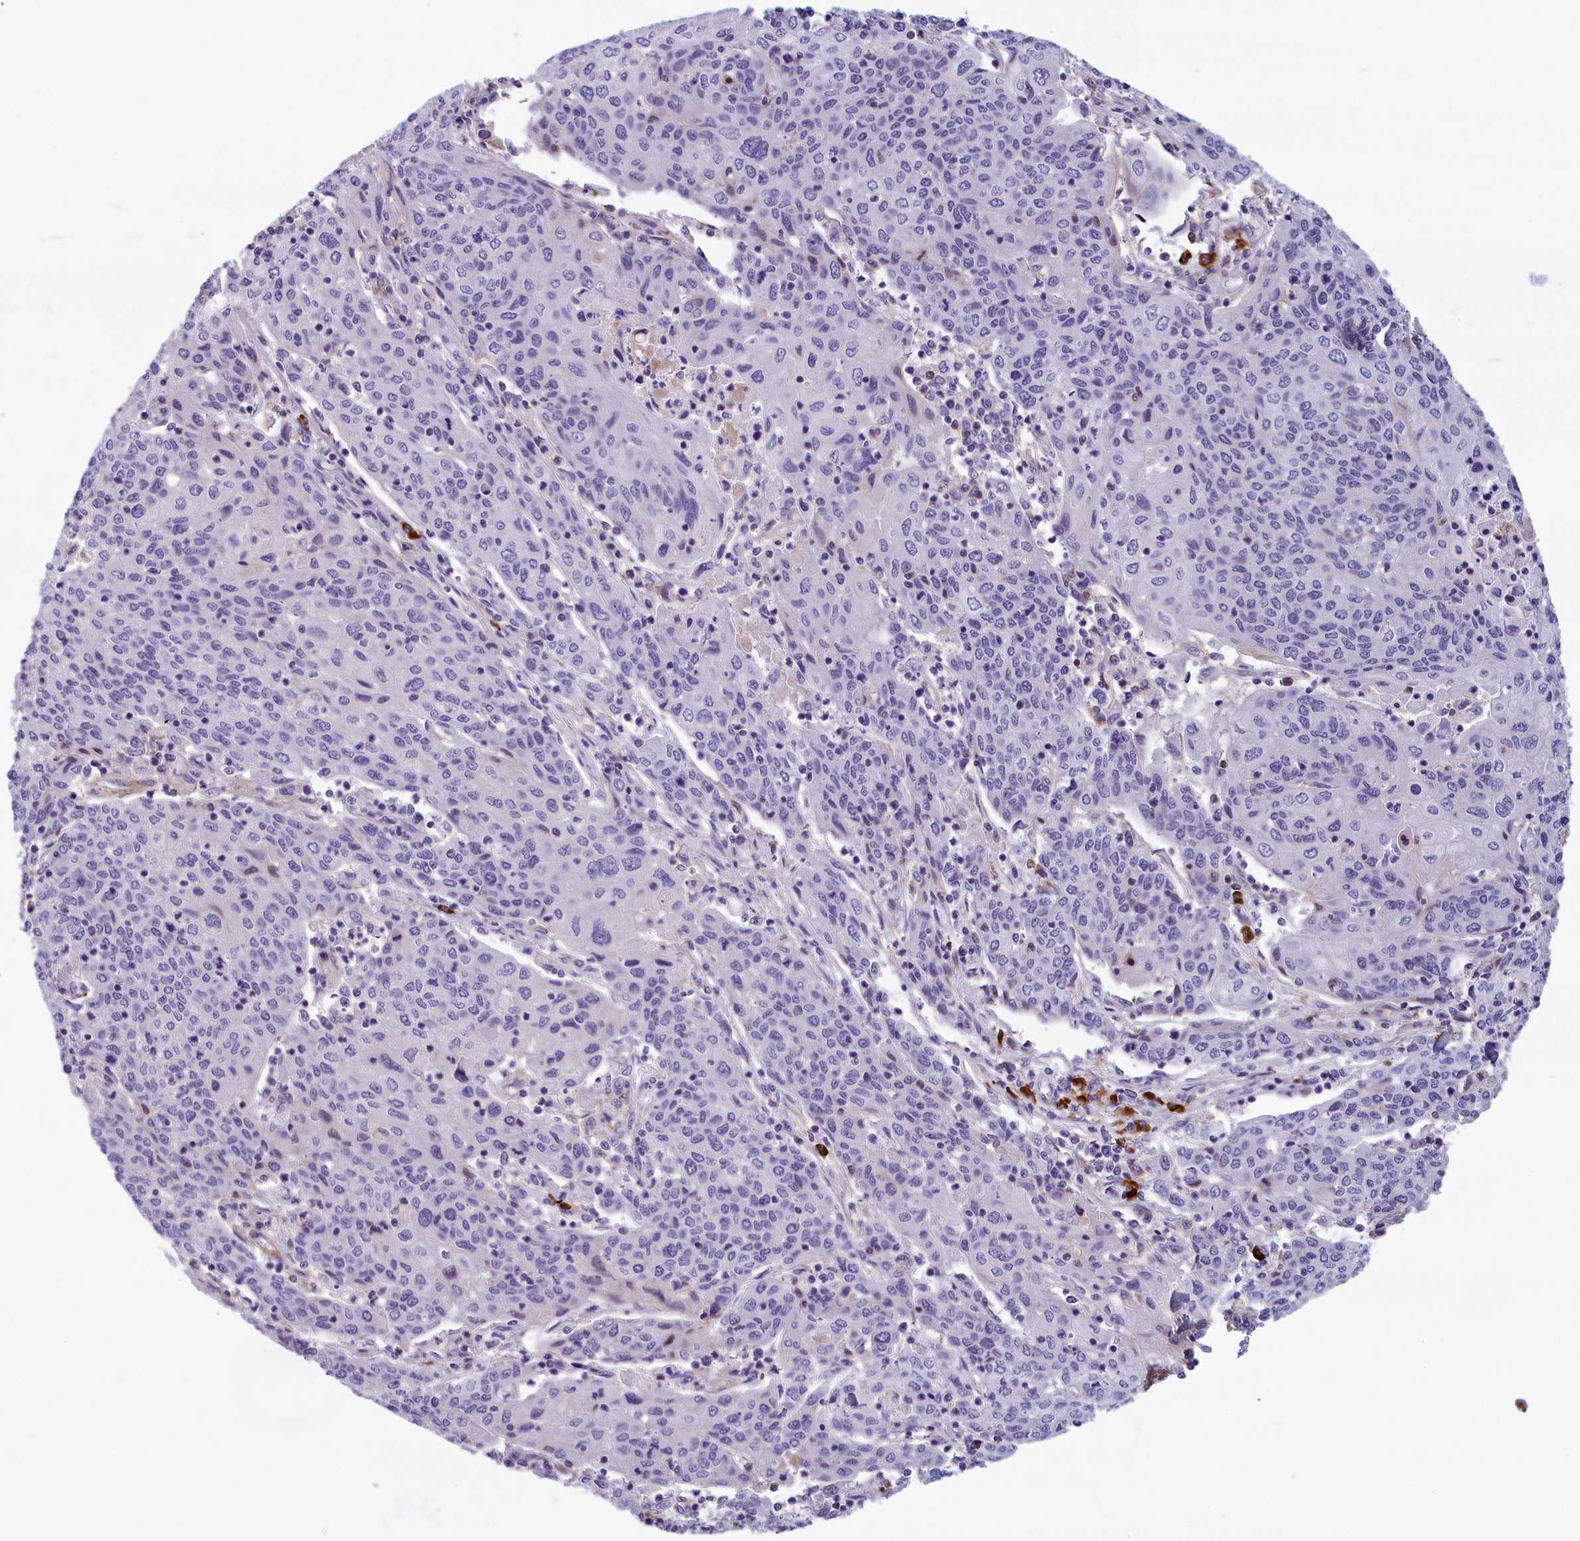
{"staining": {"intensity": "negative", "quantity": "none", "location": "none"}, "tissue": "cervical cancer", "cell_type": "Tumor cells", "image_type": "cancer", "snomed": [{"axis": "morphology", "description": "Squamous cell carcinoma, NOS"}, {"axis": "topography", "description": "Cervix"}], "caption": "High power microscopy photomicrograph of an immunohistochemistry histopathology image of cervical cancer (squamous cell carcinoma), revealing no significant positivity in tumor cells. Nuclei are stained in blue.", "gene": "BCL2L13", "patient": {"sex": "female", "age": 67}}